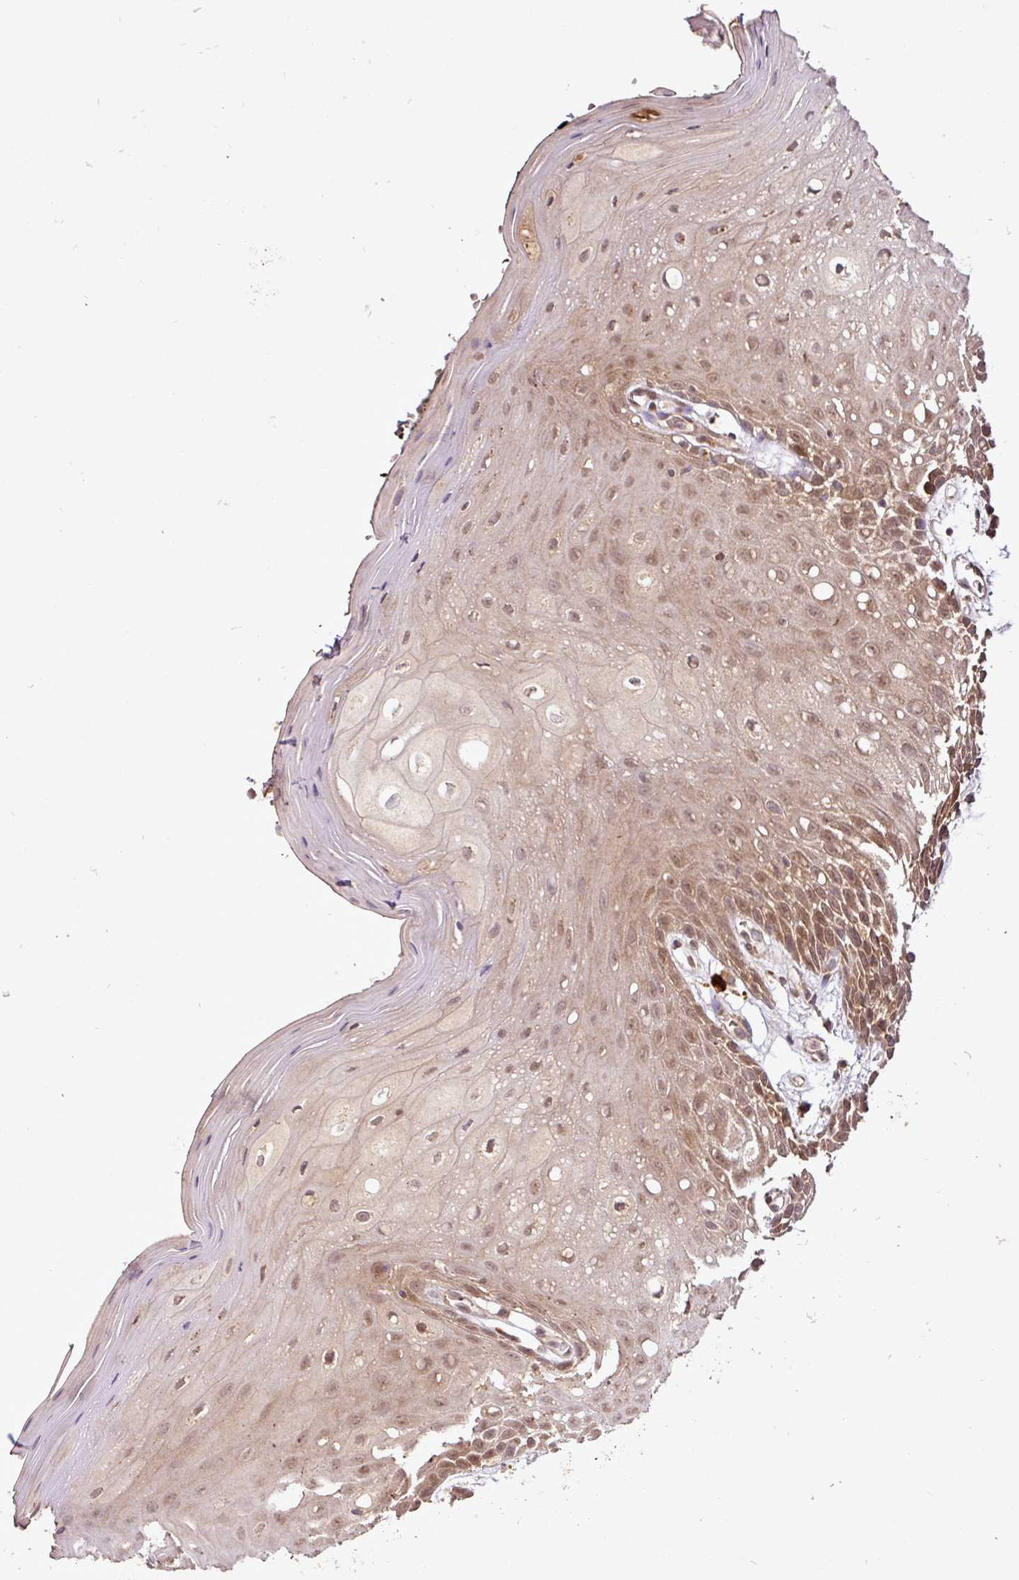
{"staining": {"intensity": "moderate", "quantity": ">75%", "location": "nuclear"}, "tissue": "oral mucosa", "cell_type": "Squamous epithelial cells", "image_type": "normal", "snomed": [{"axis": "morphology", "description": "Normal tissue, NOS"}, {"axis": "topography", "description": "Oral tissue"}, {"axis": "topography", "description": "Tounge, NOS"}], "caption": "Immunohistochemical staining of benign oral mucosa shows >75% levels of moderate nuclear protein positivity in about >75% of squamous epithelial cells.", "gene": "FAIM", "patient": {"sex": "female", "age": 59}}